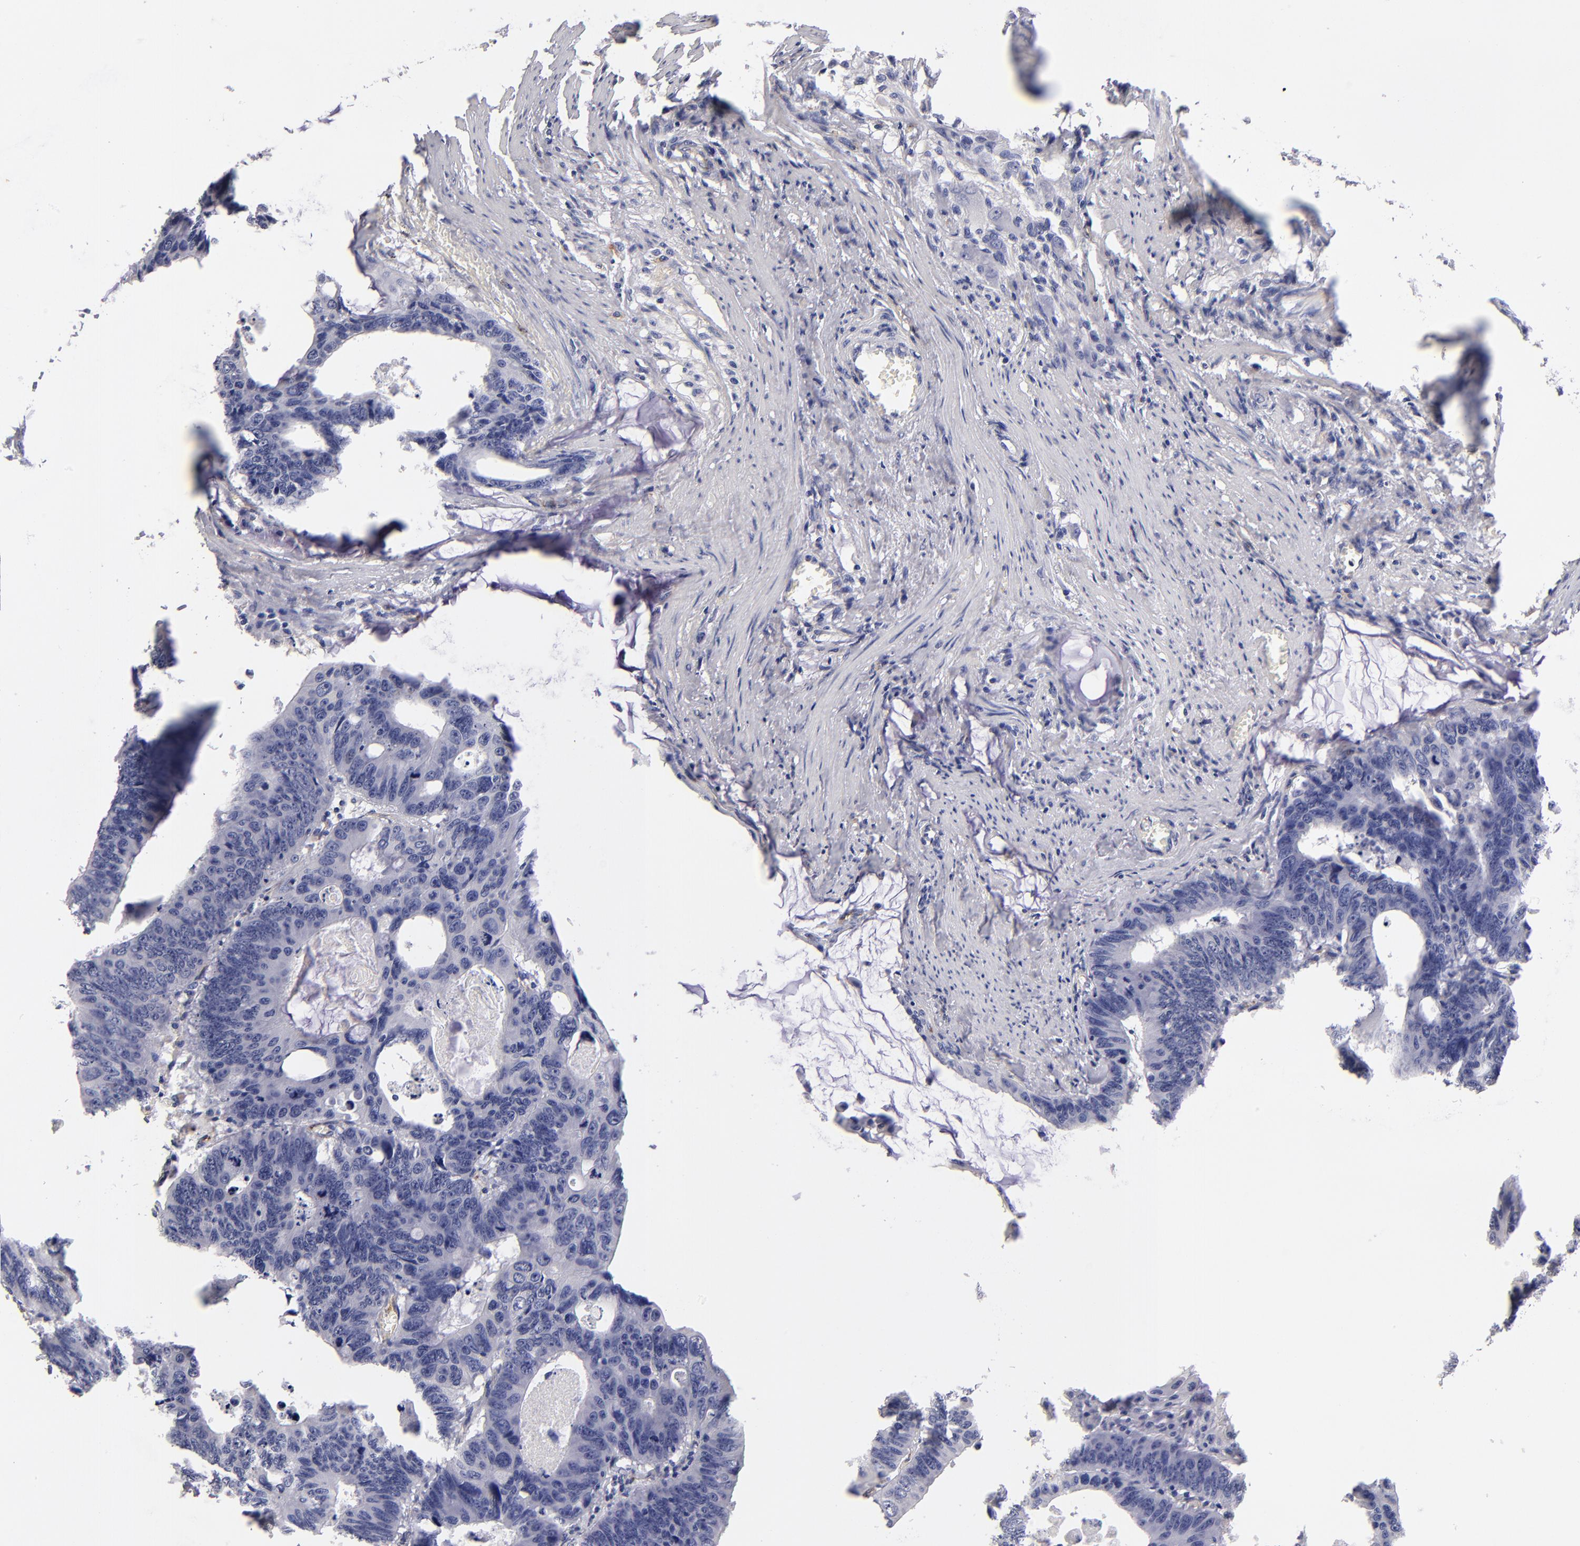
{"staining": {"intensity": "negative", "quantity": "none", "location": "none"}, "tissue": "colorectal cancer", "cell_type": "Tumor cells", "image_type": "cancer", "snomed": [{"axis": "morphology", "description": "Adenocarcinoma, NOS"}, {"axis": "topography", "description": "Colon"}], "caption": "IHC image of neoplastic tissue: human adenocarcinoma (colorectal) stained with DAB exhibits no significant protein expression in tumor cells. (IHC, brightfield microscopy, high magnification).", "gene": "PLVAP", "patient": {"sex": "female", "age": 55}}